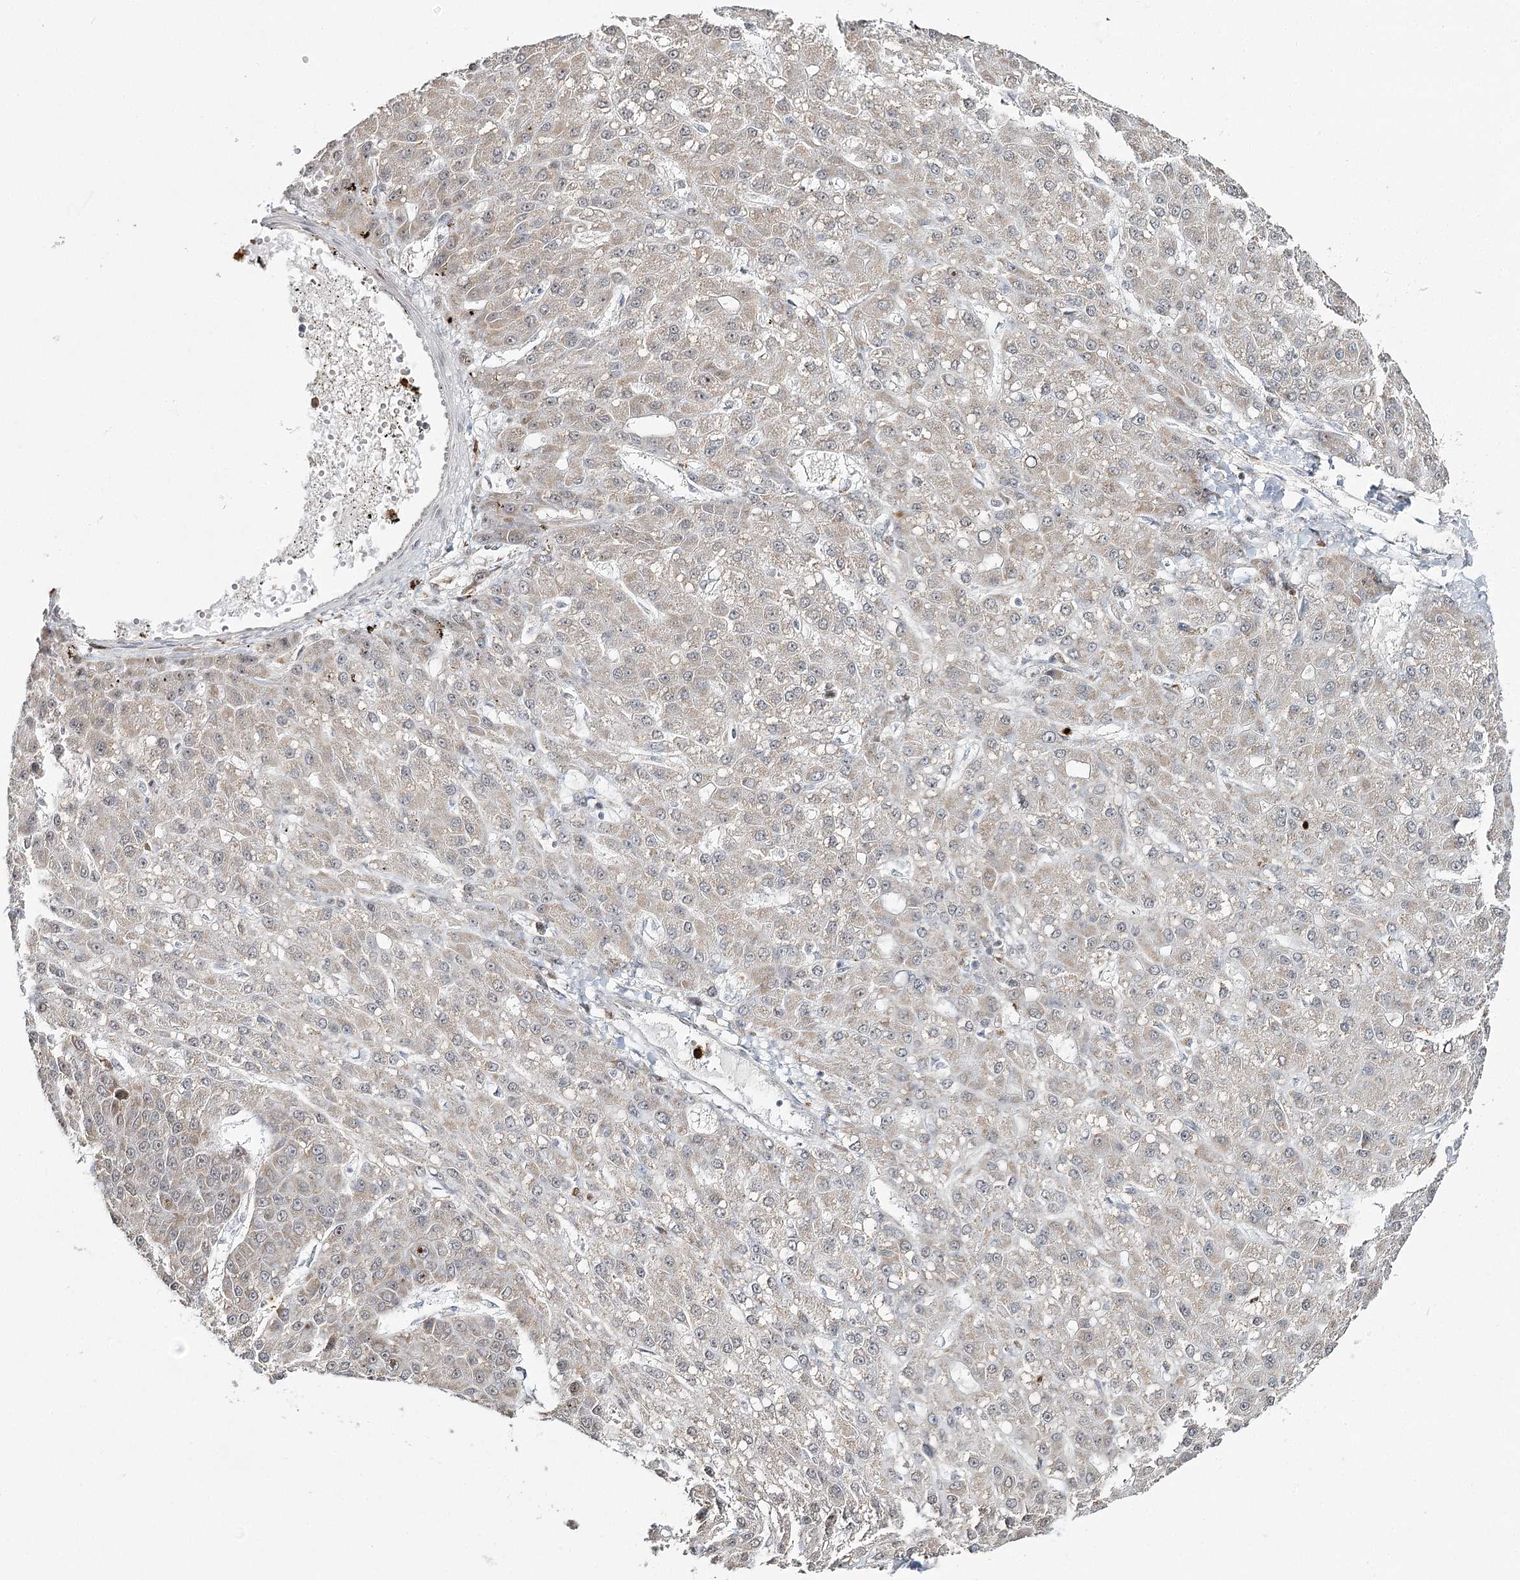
{"staining": {"intensity": "negative", "quantity": "none", "location": "none"}, "tissue": "liver cancer", "cell_type": "Tumor cells", "image_type": "cancer", "snomed": [{"axis": "morphology", "description": "Carcinoma, Hepatocellular, NOS"}, {"axis": "topography", "description": "Liver"}], "caption": "There is no significant positivity in tumor cells of liver cancer.", "gene": "ATAD1", "patient": {"sex": "male", "age": 67}}